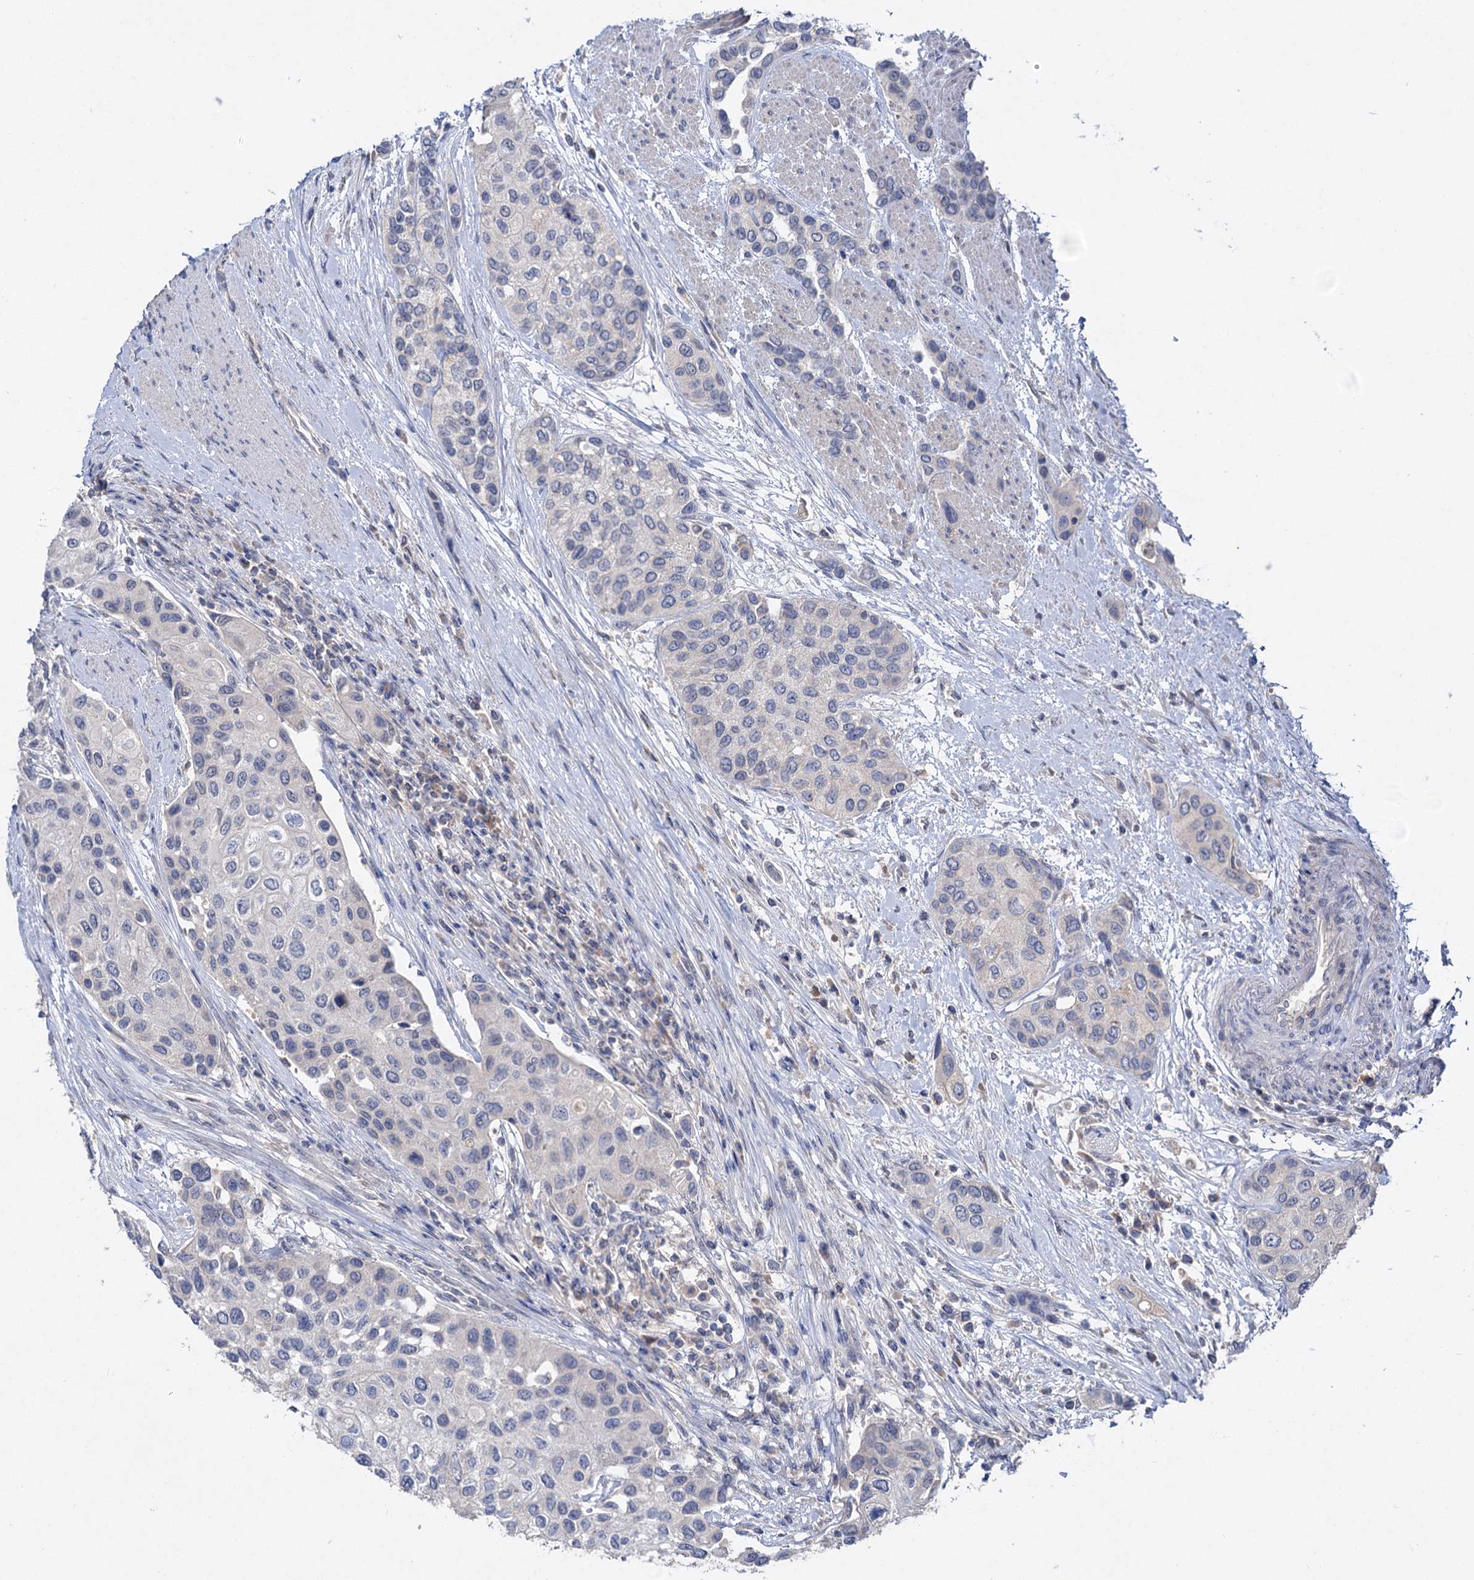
{"staining": {"intensity": "negative", "quantity": "none", "location": "none"}, "tissue": "urothelial cancer", "cell_type": "Tumor cells", "image_type": "cancer", "snomed": [{"axis": "morphology", "description": "Normal tissue, NOS"}, {"axis": "morphology", "description": "Urothelial carcinoma, High grade"}, {"axis": "topography", "description": "Vascular tissue"}, {"axis": "topography", "description": "Urinary bladder"}], "caption": "High power microscopy histopathology image of an IHC micrograph of urothelial cancer, revealing no significant staining in tumor cells.", "gene": "ATP4A", "patient": {"sex": "female", "age": 56}}